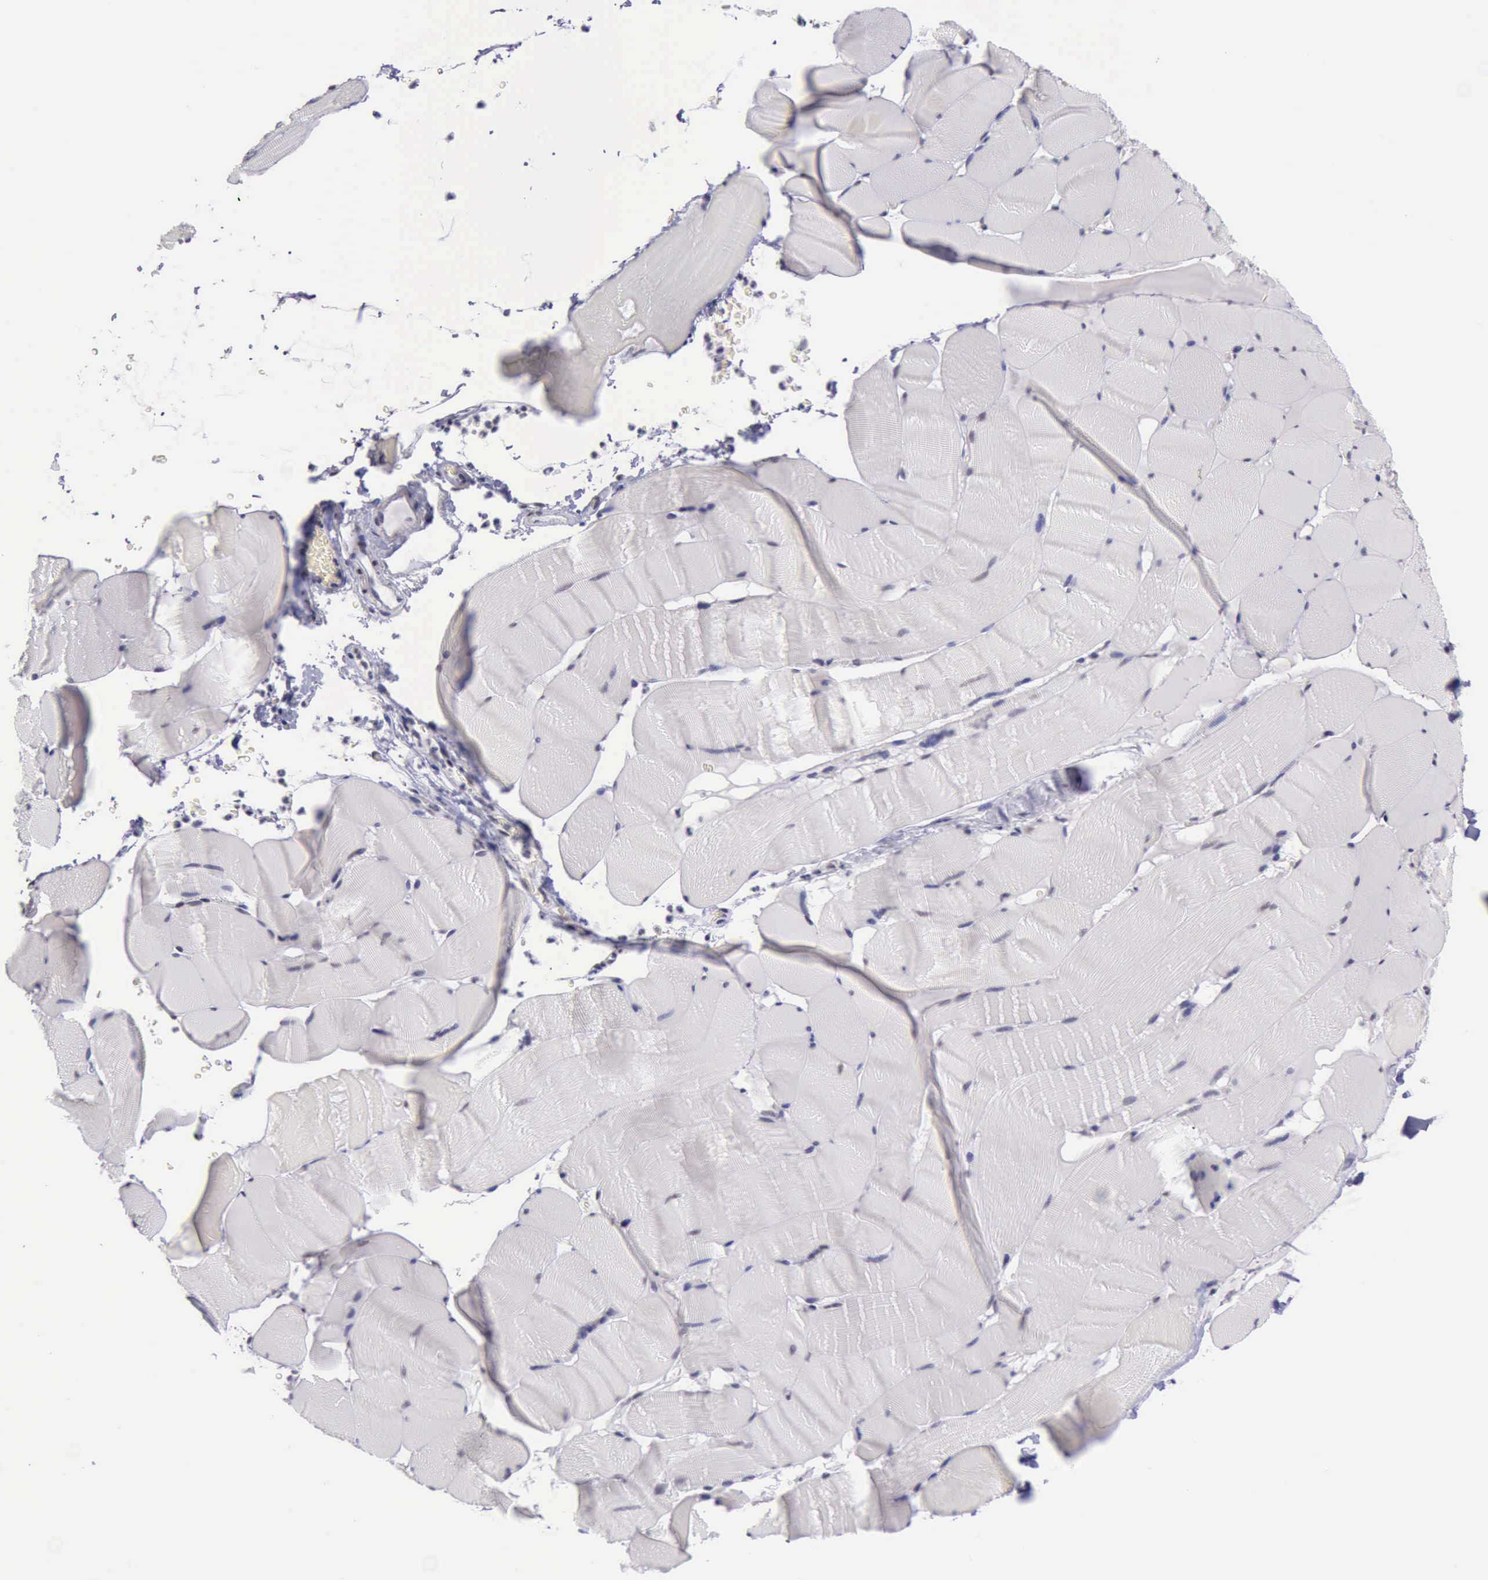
{"staining": {"intensity": "negative", "quantity": "none", "location": "none"}, "tissue": "skeletal muscle", "cell_type": "Myocytes", "image_type": "normal", "snomed": [{"axis": "morphology", "description": "Normal tissue, NOS"}, {"axis": "topography", "description": "Skeletal muscle"}], "caption": "Image shows no significant protein staining in myocytes of benign skeletal muscle. (DAB (3,3'-diaminobenzidine) immunohistochemistry visualized using brightfield microscopy, high magnification).", "gene": "EP300", "patient": {"sex": "male", "age": 62}}